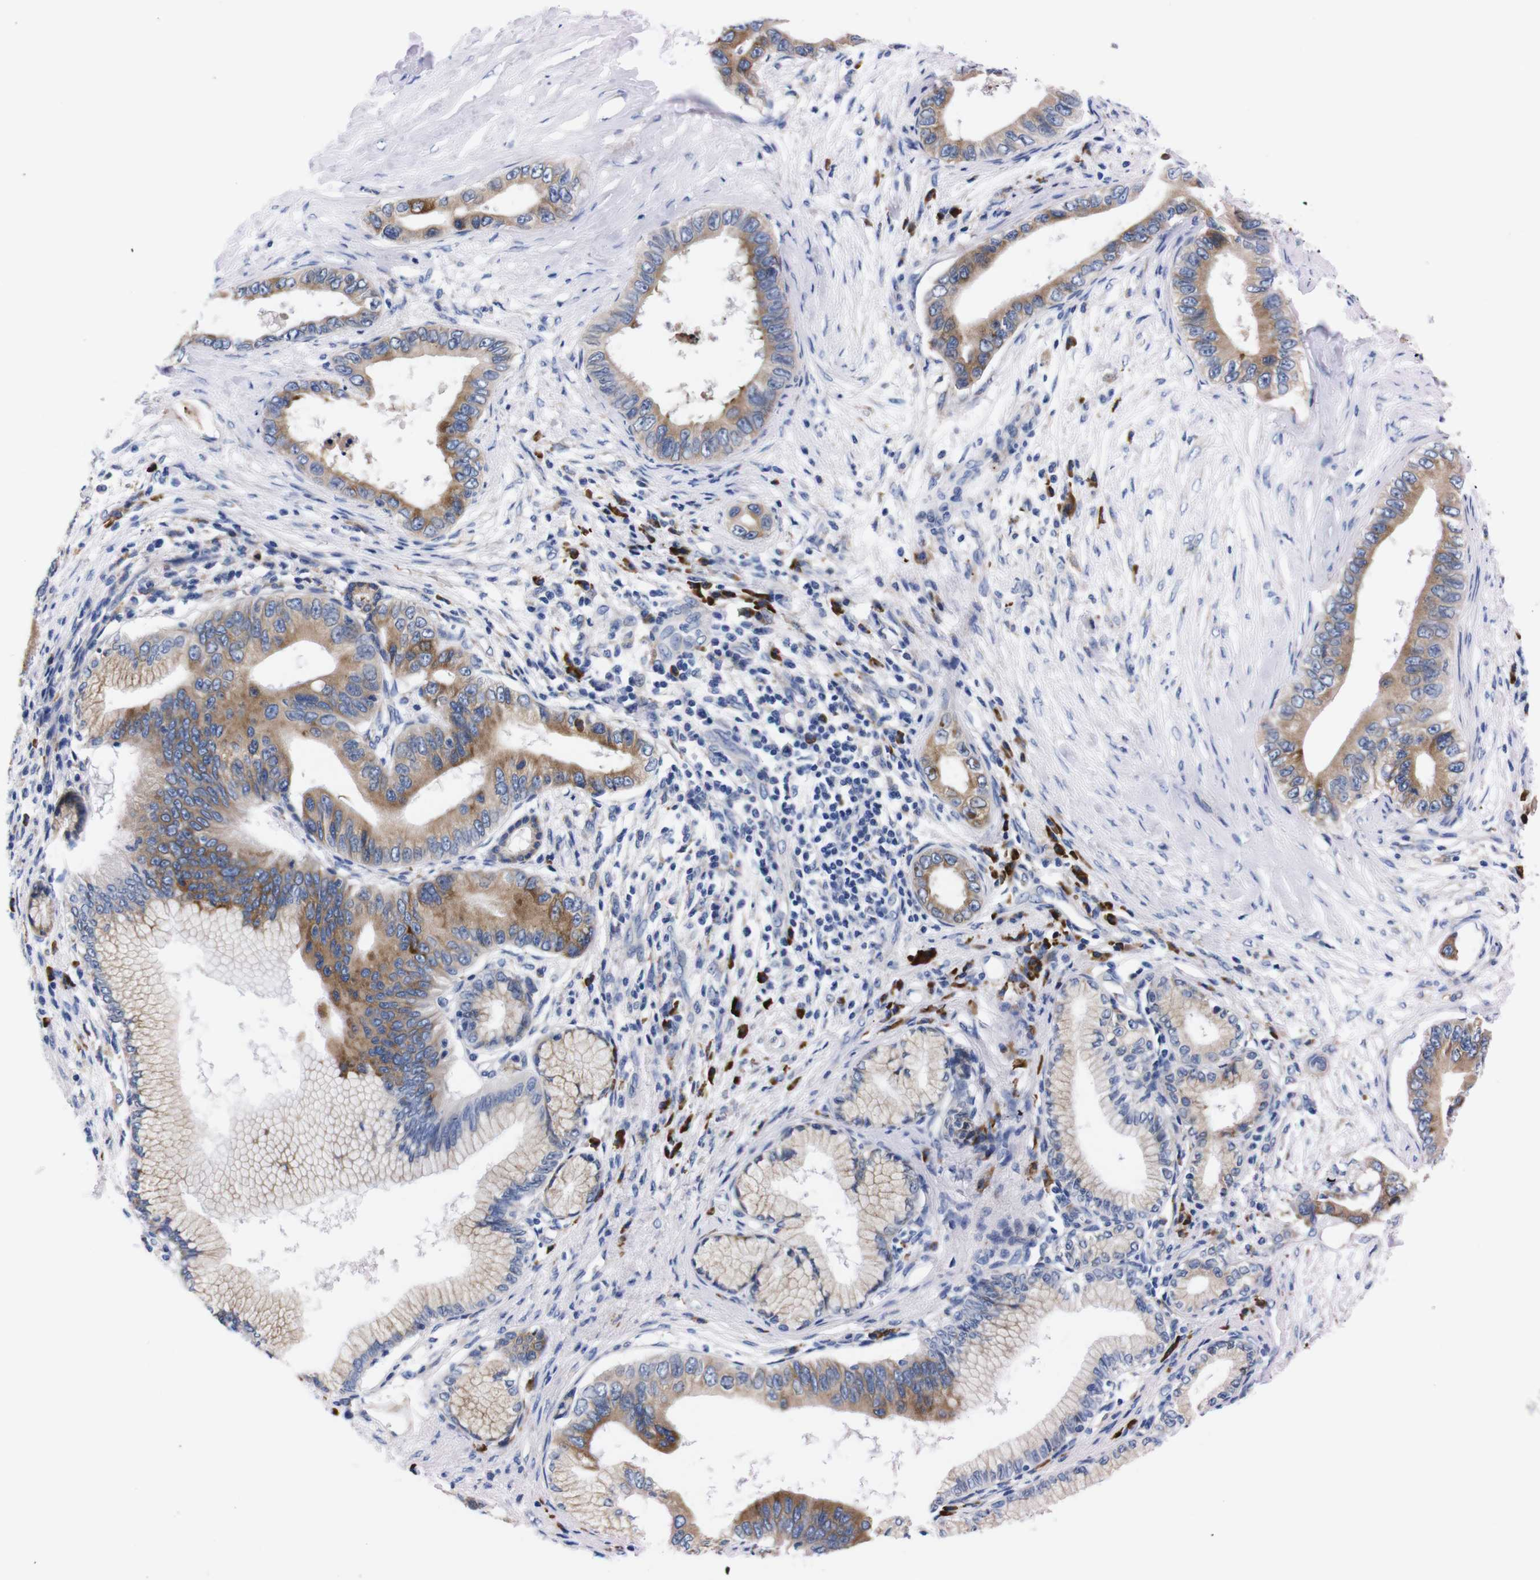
{"staining": {"intensity": "moderate", "quantity": ">75%", "location": "cytoplasmic/membranous"}, "tissue": "pancreatic cancer", "cell_type": "Tumor cells", "image_type": "cancer", "snomed": [{"axis": "morphology", "description": "Adenocarcinoma, NOS"}, {"axis": "topography", "description": "Pancreas"}], "caption": "Human adenocarcinoma (pancreatic) stained for a protein (brown) exhibits moderate cytoplasmic/membranous positive positivity in approximately >75% of tumor cells.", "gene": "NEBL", "patient": {"sex": "male", "age": 77}}